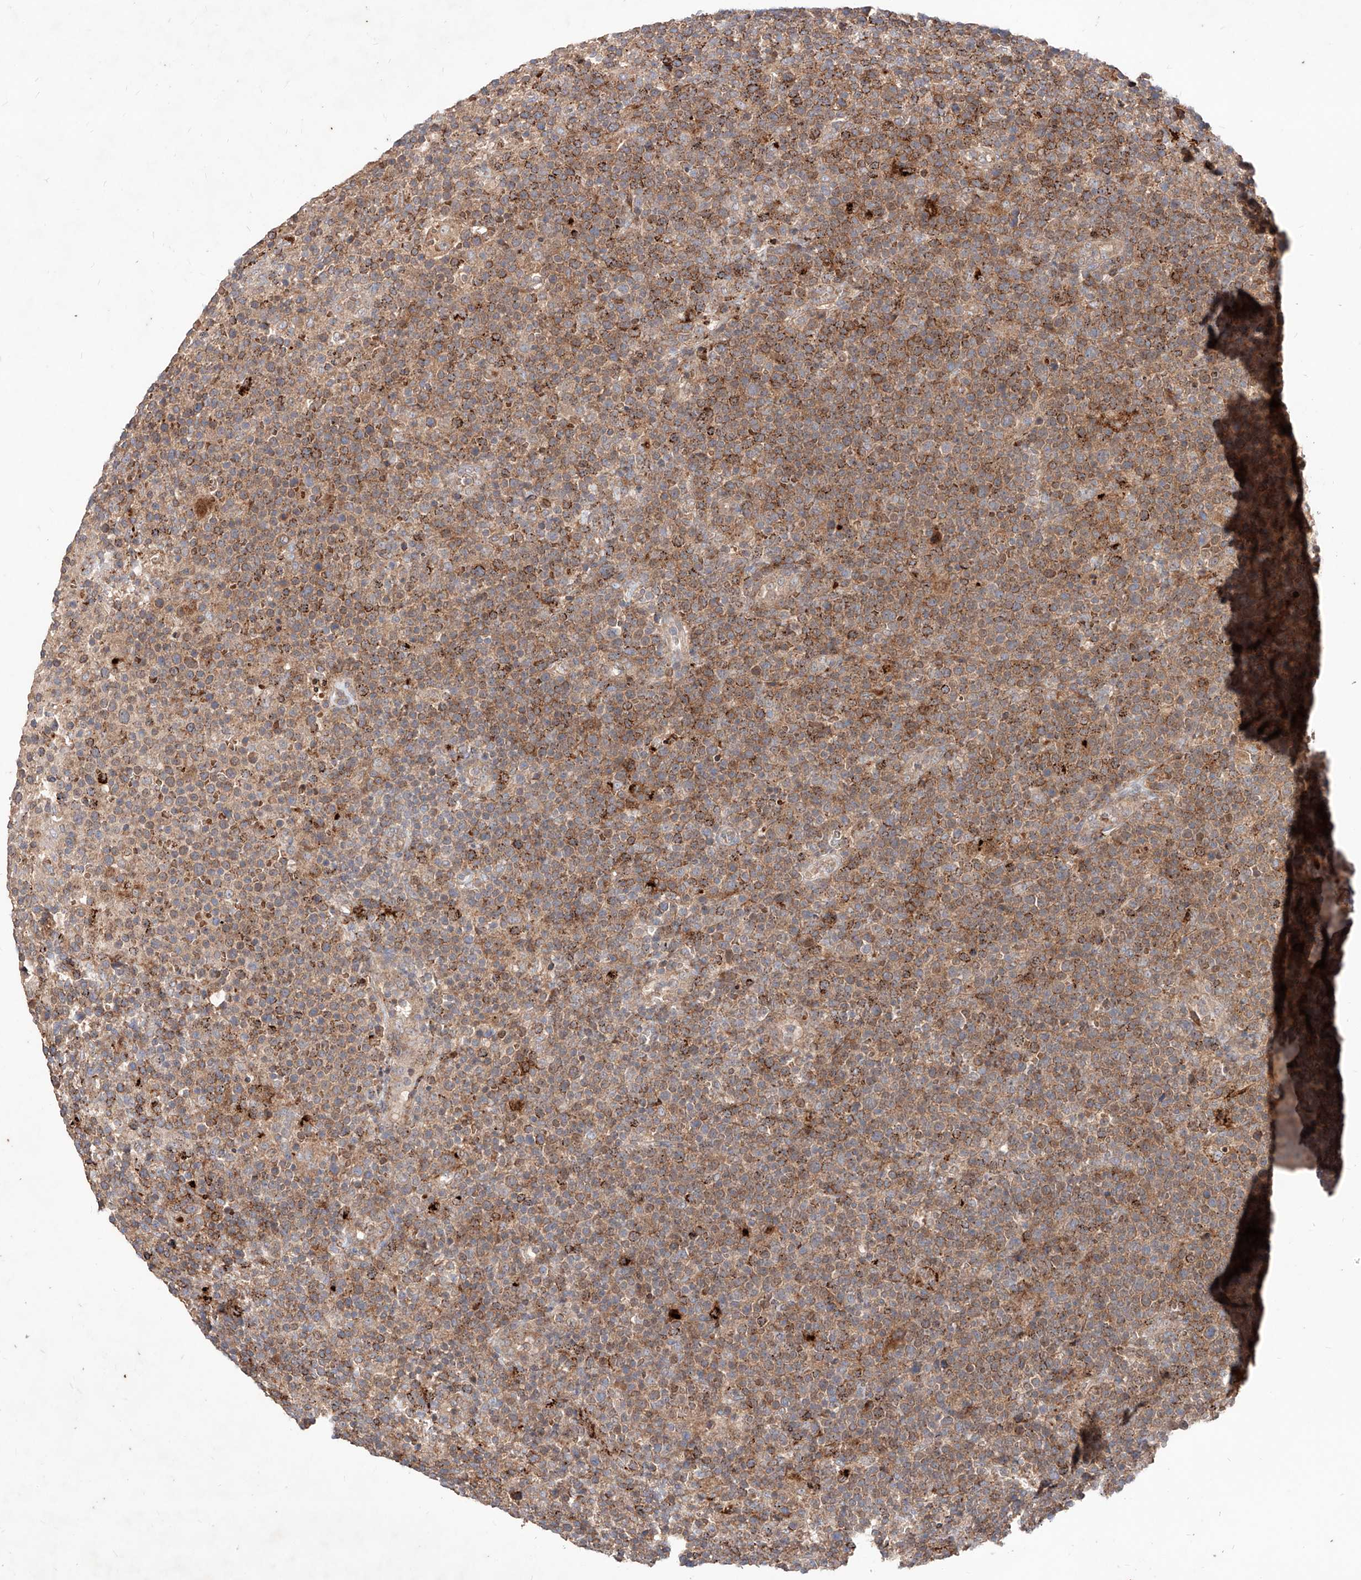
{"staining": {"intensity": "moderate", "quantity": "25%-75%", "location": "cytoplasmic/membranous"}, "tissue": "lymphoma", "cell_type": "Tumor cells", "image_type": "cancer", "snomed": [{"axis": "morphology", "description": "Malignant lymphoma, non-Hodgkin's type, High grade"}, {"axis": "topography", "description": "Lymph node"}], "caption": "Tumor cells reveal moderate cytoplasmic/membranous expression in approximately 25%-75% of cells in lymphoma.", "gene": "TSNAX", "patient": {"sex": "male", "age": 61}}